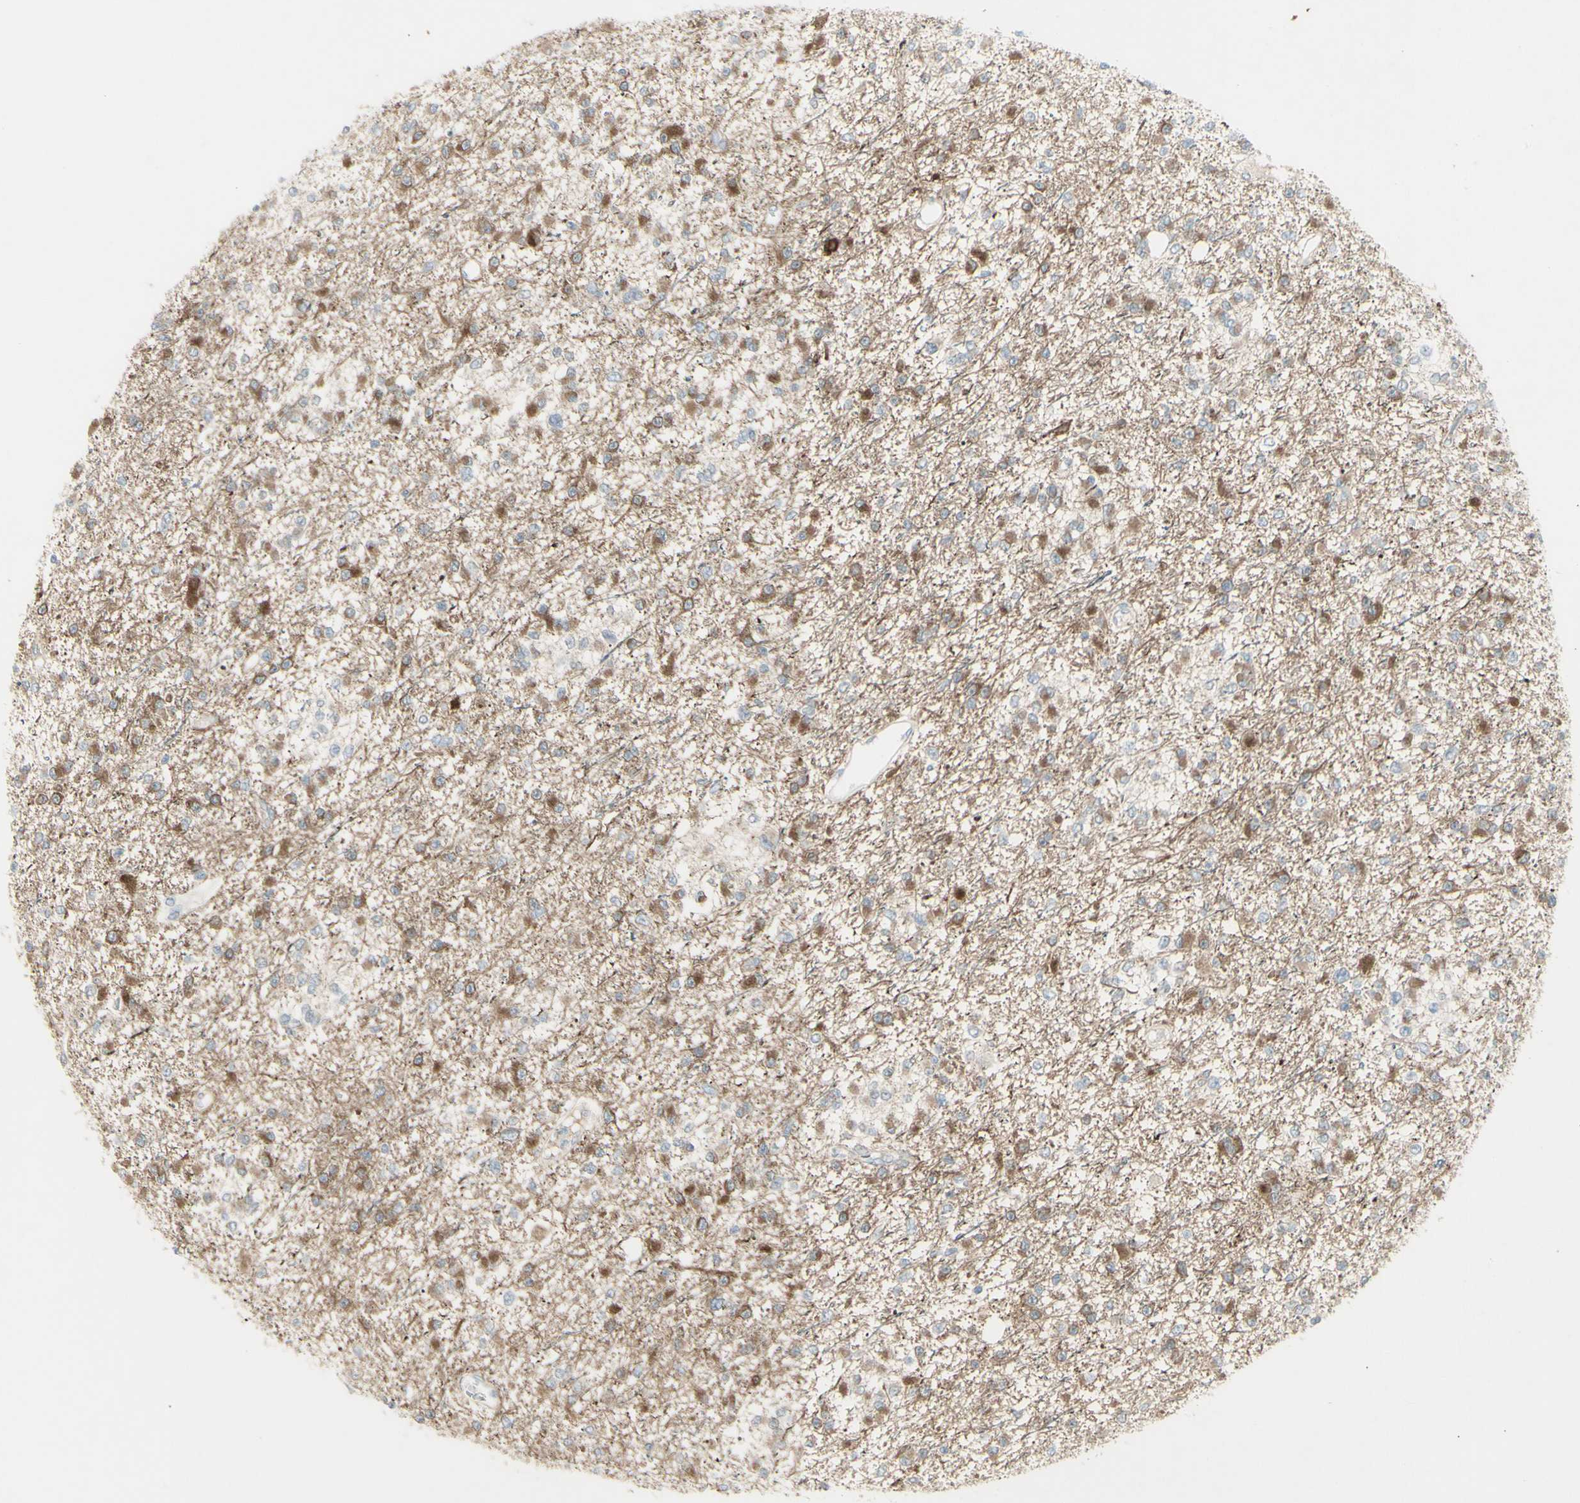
{"staining": {"intensity": "moderate", "quantity": "25%-75%", "location": "cytoplasmic/membranous"}, "tissue": "glioma", "cell_type": "Tumor cells", "image_type": "cancer", "snomed": [{"axis": "morphology", "description": "Glioma, malignant, Low grade"}, {"axis": "topography", "description": "Brain"}], "caption": "A photomicrograph of human glioma stained for a protein displays moderate cytoplasmic/membranous brown staining in tumor cells.", "gene": "SH3GL2", "patient": {"sex": "female", "age": 22}}